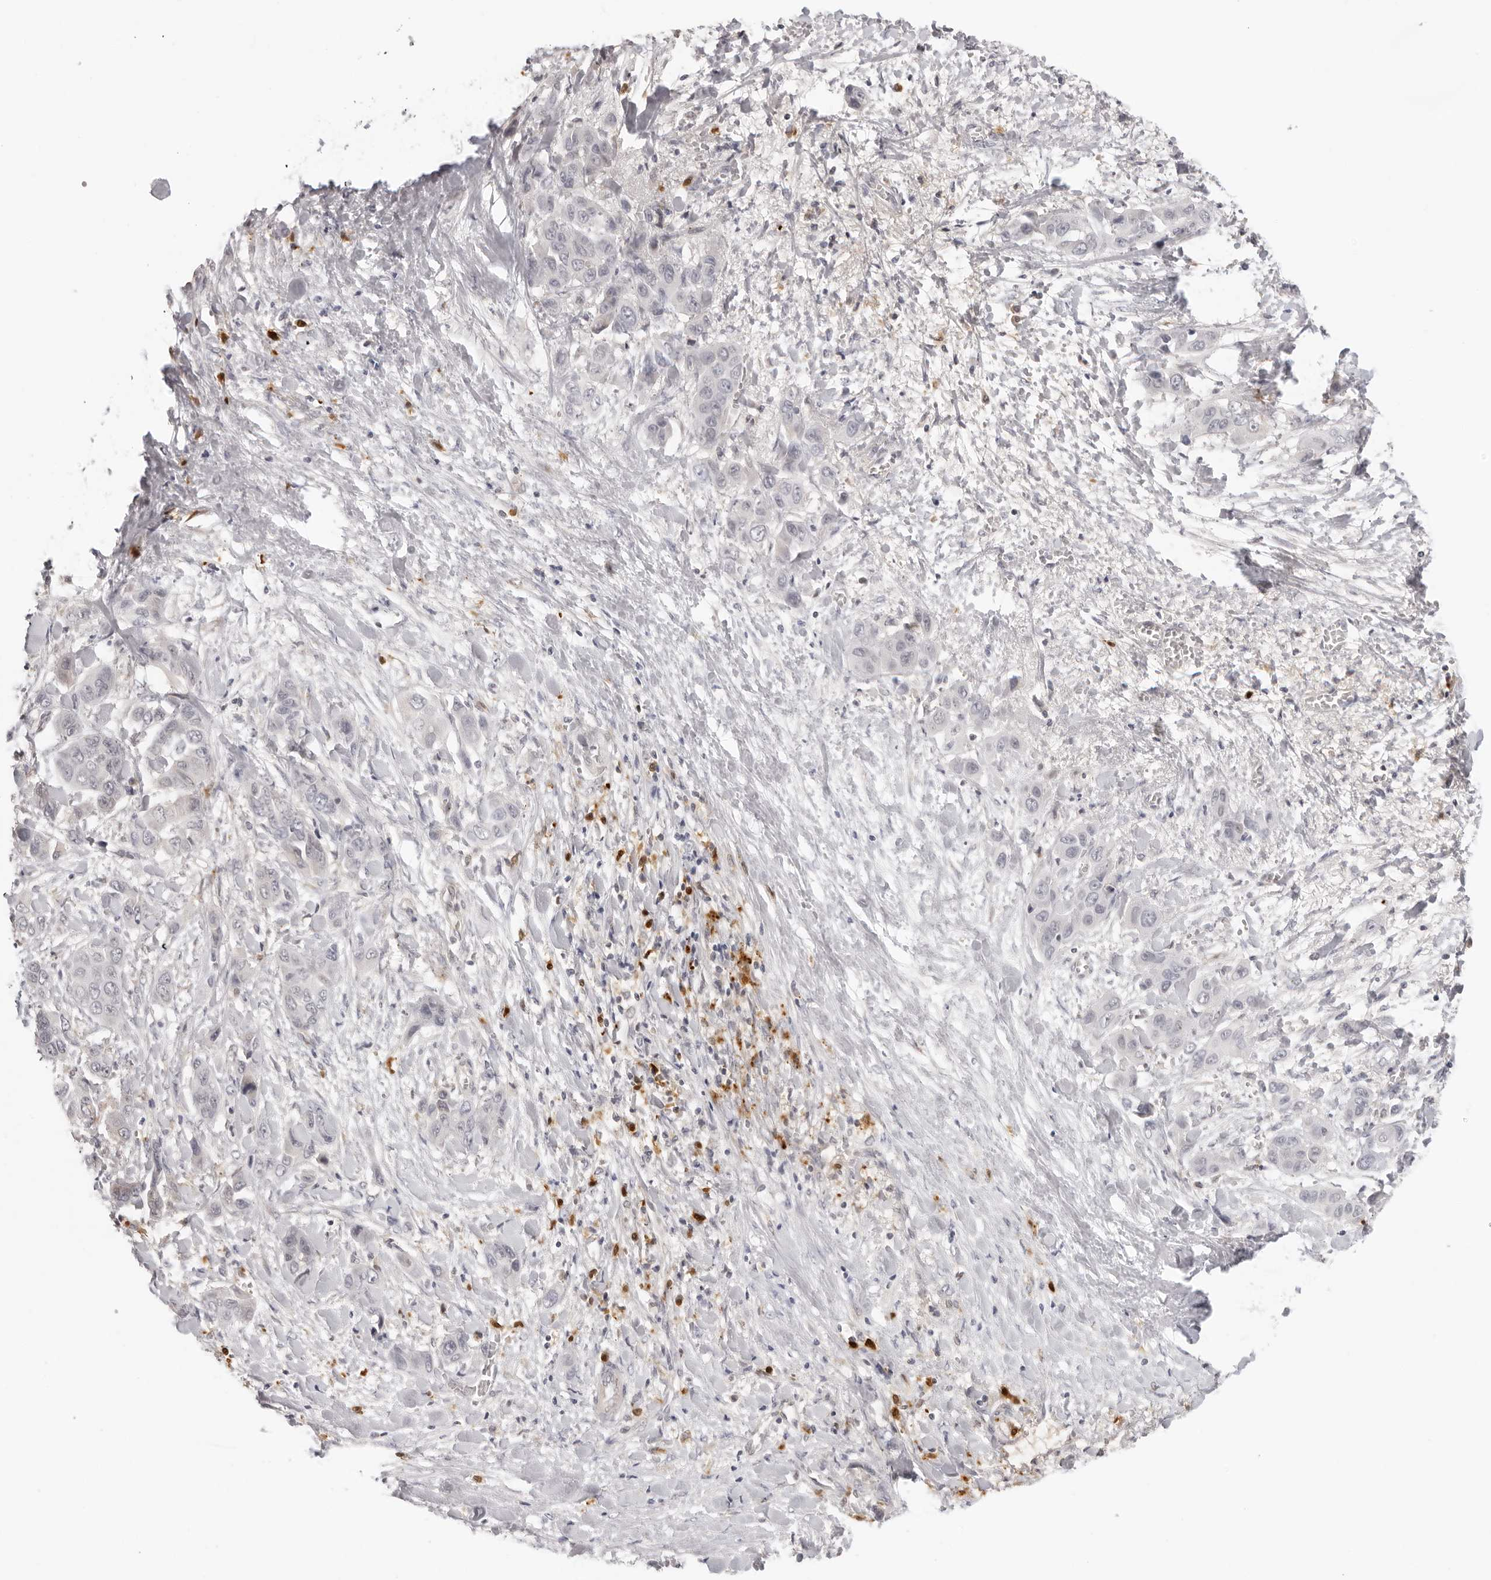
{"staining": {"intensity": "negative", "quantity": "none", "location": "none"}, "tissue": "liver cancer", "cell_type": "Tumor cells", "image_type": "cancer", "snomed": [{"axis": "morphology", "description": "Cholangiocarcinoma"}, {"axis": "topography", "description": "Liver"}], "caption": "This is a micrograph of IHC staining of liver cholangiocarcinoma, which shows no staining in tumor cells. (DAB (3,3'-diaminobenzidine) IHC, high magnification).", "gene": "STRADB", "patient": {"sex": "female", "age": 52}}